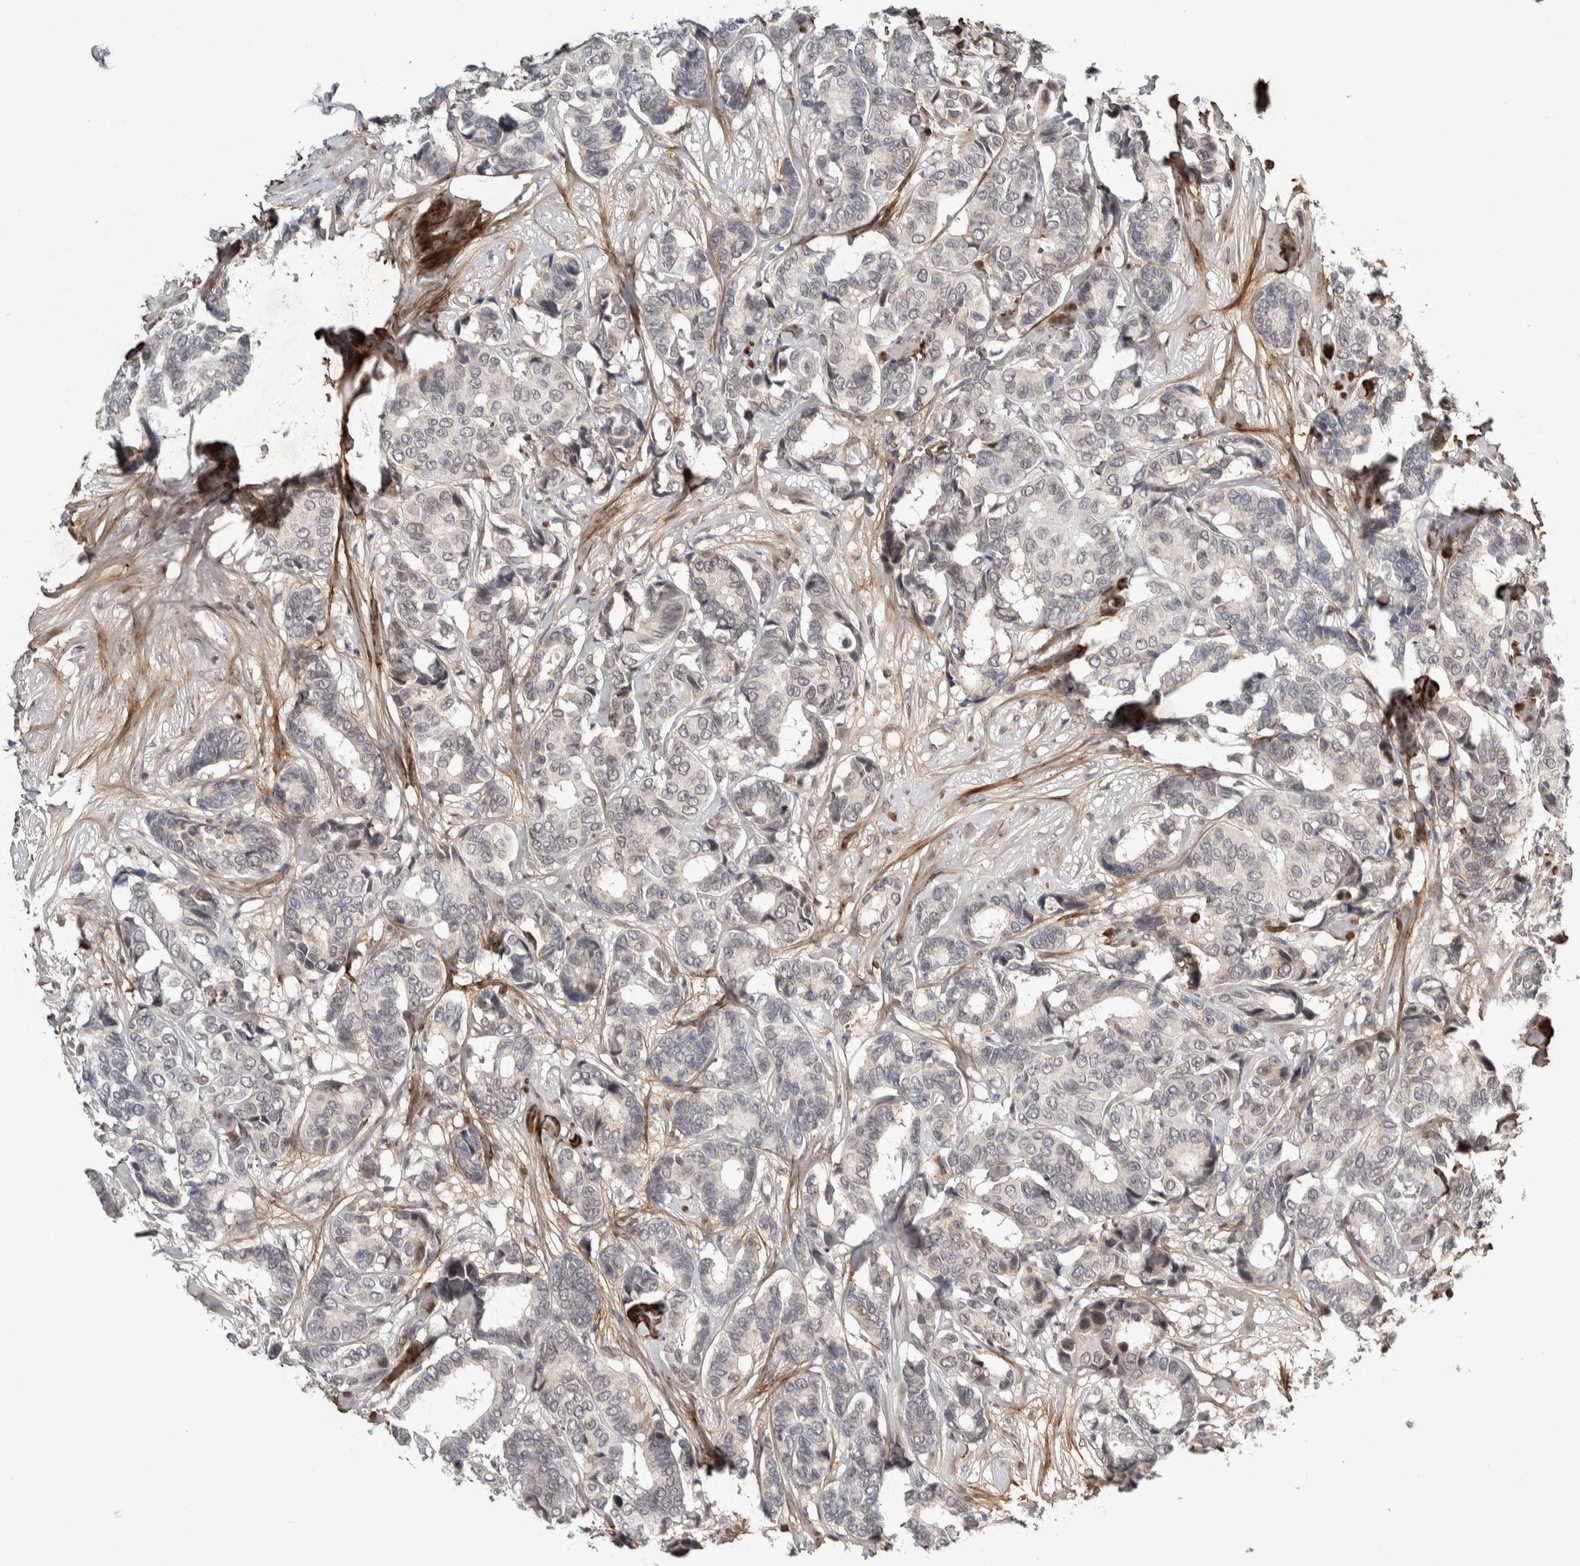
{"staining": {"intensity": "weak", "quantity": "25%-75%", "location": "nuclear"}, "tissue": "breast cancer", "cell_type": "Tumor cells", "image_type": "cancer", "snomed": [{"axis": "morphology", "description": "Duct carcinoma"}, {"axis": "topography", "description": "Breast"}], "caption": "Protein analysis of breast cancer tissue reveals weak nuclear staining in about 25%-75% of tumor cells.", "gene": "ASPN", "patient": {"sex": "female", "age": 87}}